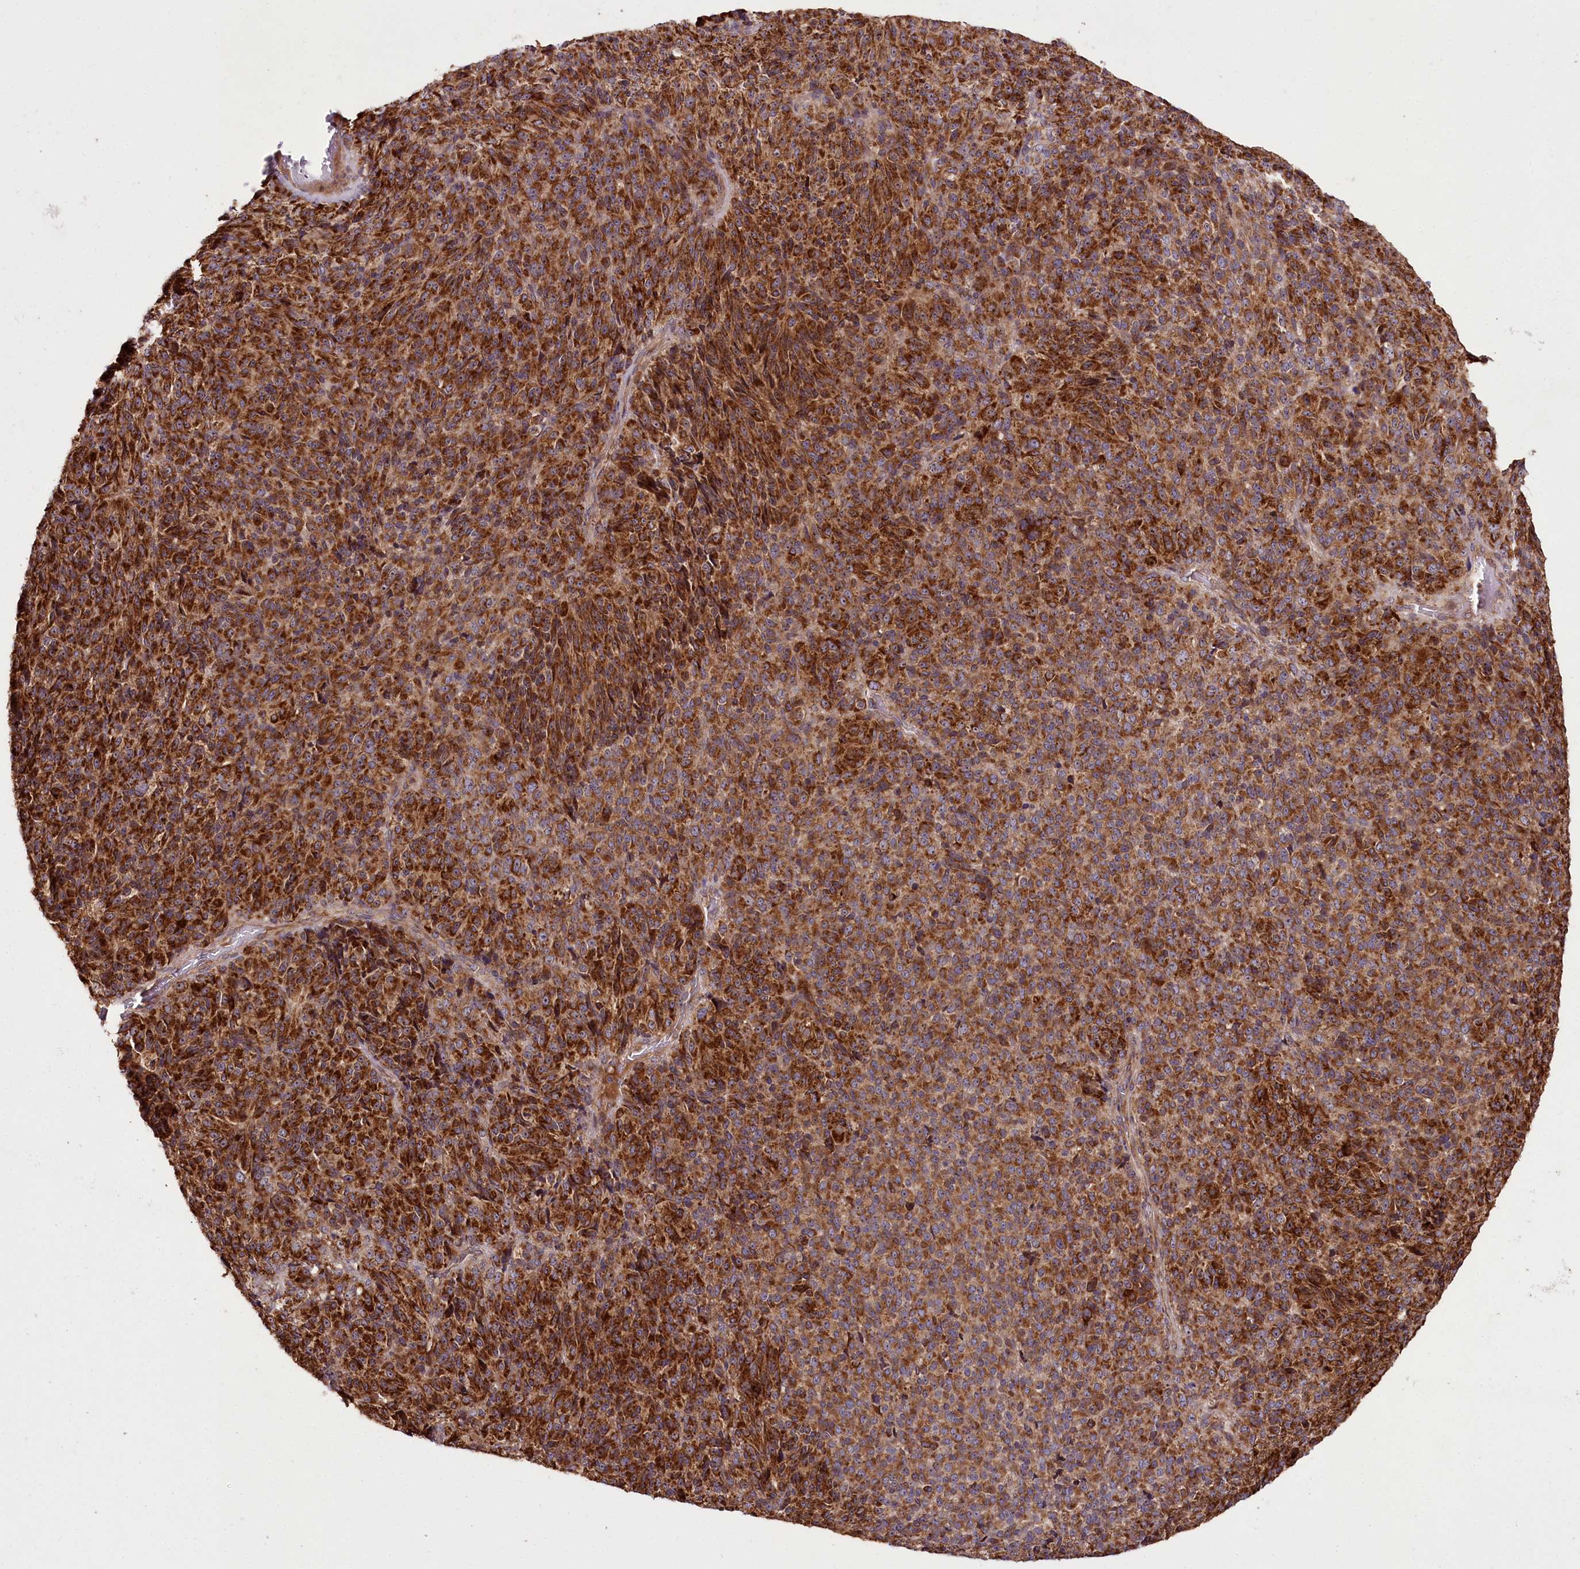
{"staining": {"intensity": "strong", "quantity": ">75%", "location": "cytoplasmic/membranous"}, "tissue": "melanoma", "cell_type": "Tumor cells", "image_type": "cancer", "snomed": [{"axis": "morphology", "description": "Malignant melanoma, Metastatic site"}, {"axis": "topography", "description": "Brain"}], "caption": "Strong cytoplasmic/membranous protein staining is seen in approximately >75% of tumor cells in melanoma.", "gene": "RAB7A", "patient": {"sex": "female", "age": 56}}